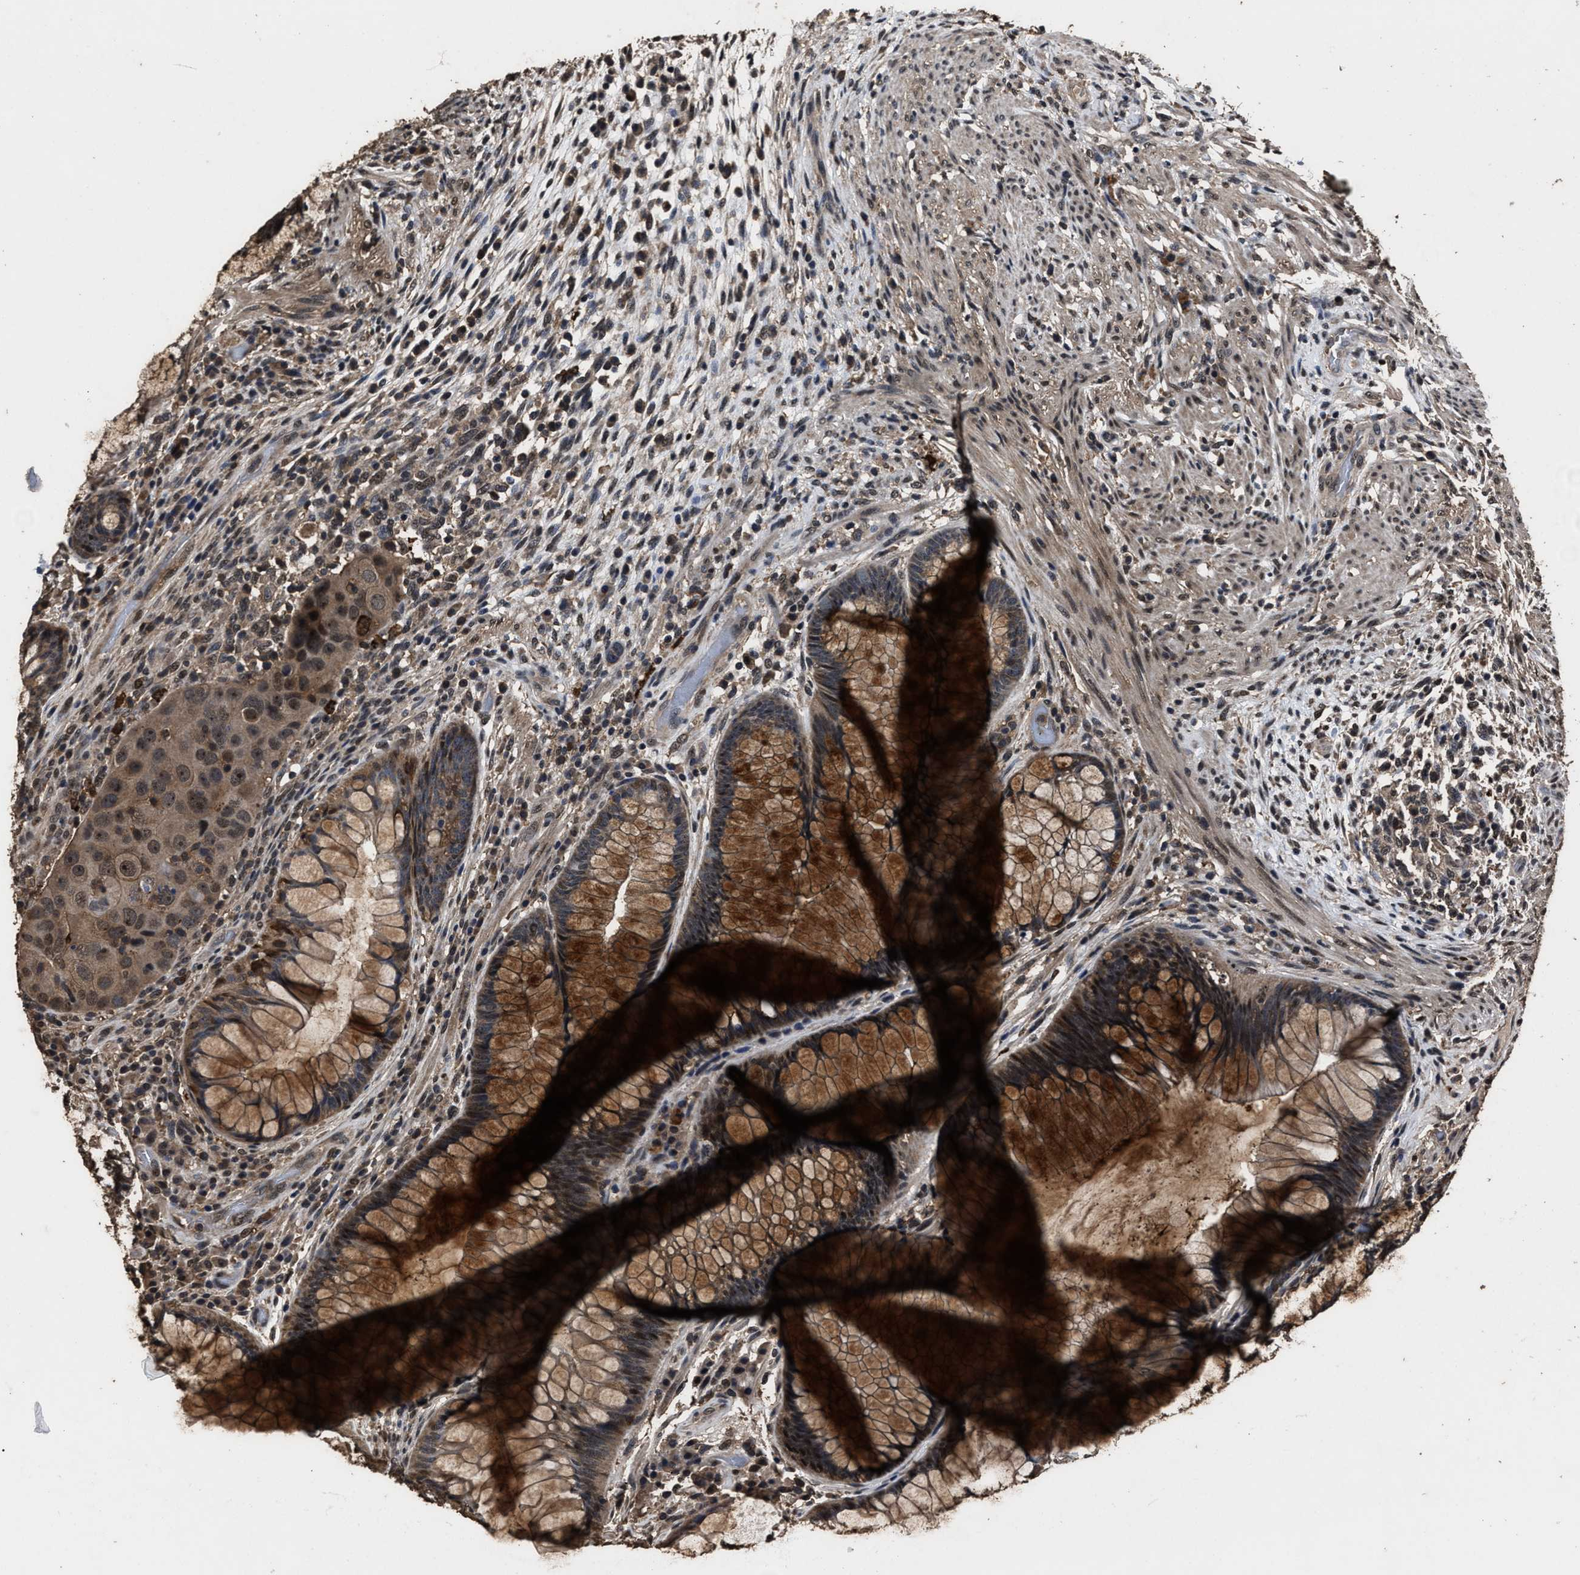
{"staining": {"intensity": "moderate", "quantity": ">75%", "location": "cytoplasmic/membranous"}, "tissue": "rectum", "cell_type": "Glandular cells", "image_type": "normal", "snomed": [{"axis": "morphology", "description": "Normal tissue, NOS"}, {"axis": "topography", "description": "Rectum"}], "caption": "Glandular cells demonstrate medium levels of moderate cytoplasmic/membranous staining in about >75% of cells in benign rectum. Using DAB (3,3'-diaminobenzidine) (brown) and hematoxylin (blue) stains, captured at high magnification using brightfield microscopy.", "gene": "RSBN1L", "patient": {"sex": "male", "age": 51}}